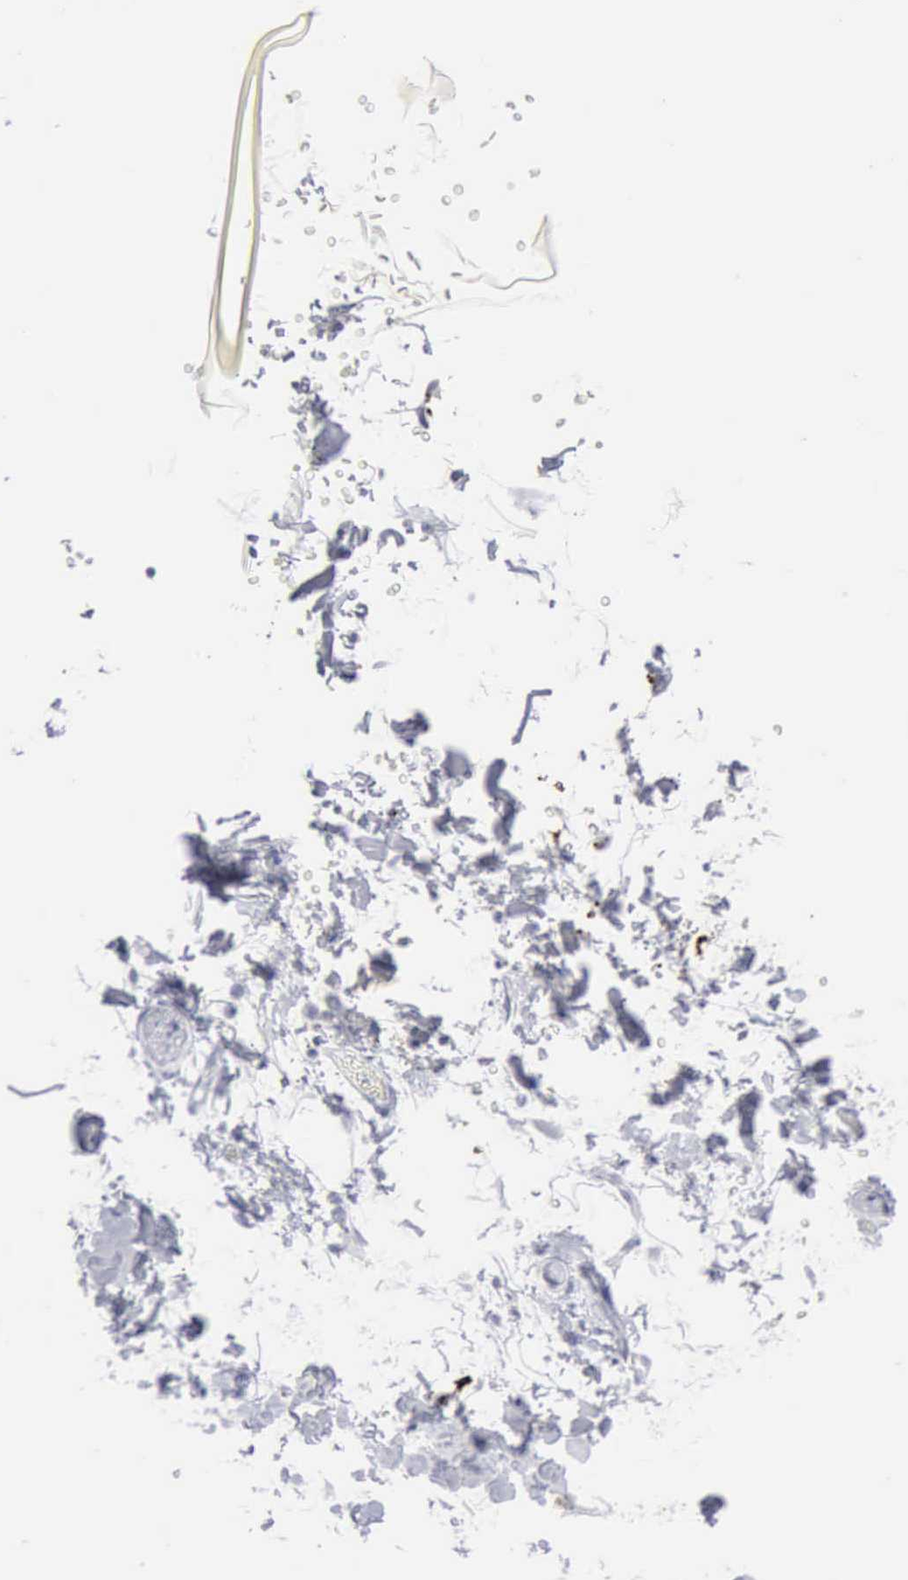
{"staining": {"intensity": "negative", "quantity": "none", "location": "none"}, "tissue": "adipose tissue", "cell_type": "Adipocytes", "image_type": "normal", "snomed": [{"axis": "morphology", "description": "Normal tissue, NOS"}, {"axis": "topography", "description": "Soft tissue"}], "caption": "Immunohistochemistry of unremarkable adipose tissue demonstrates no staining in adipocytes.", "gene": "CMA1", "patient": {"sex": "male", "age": 72}}